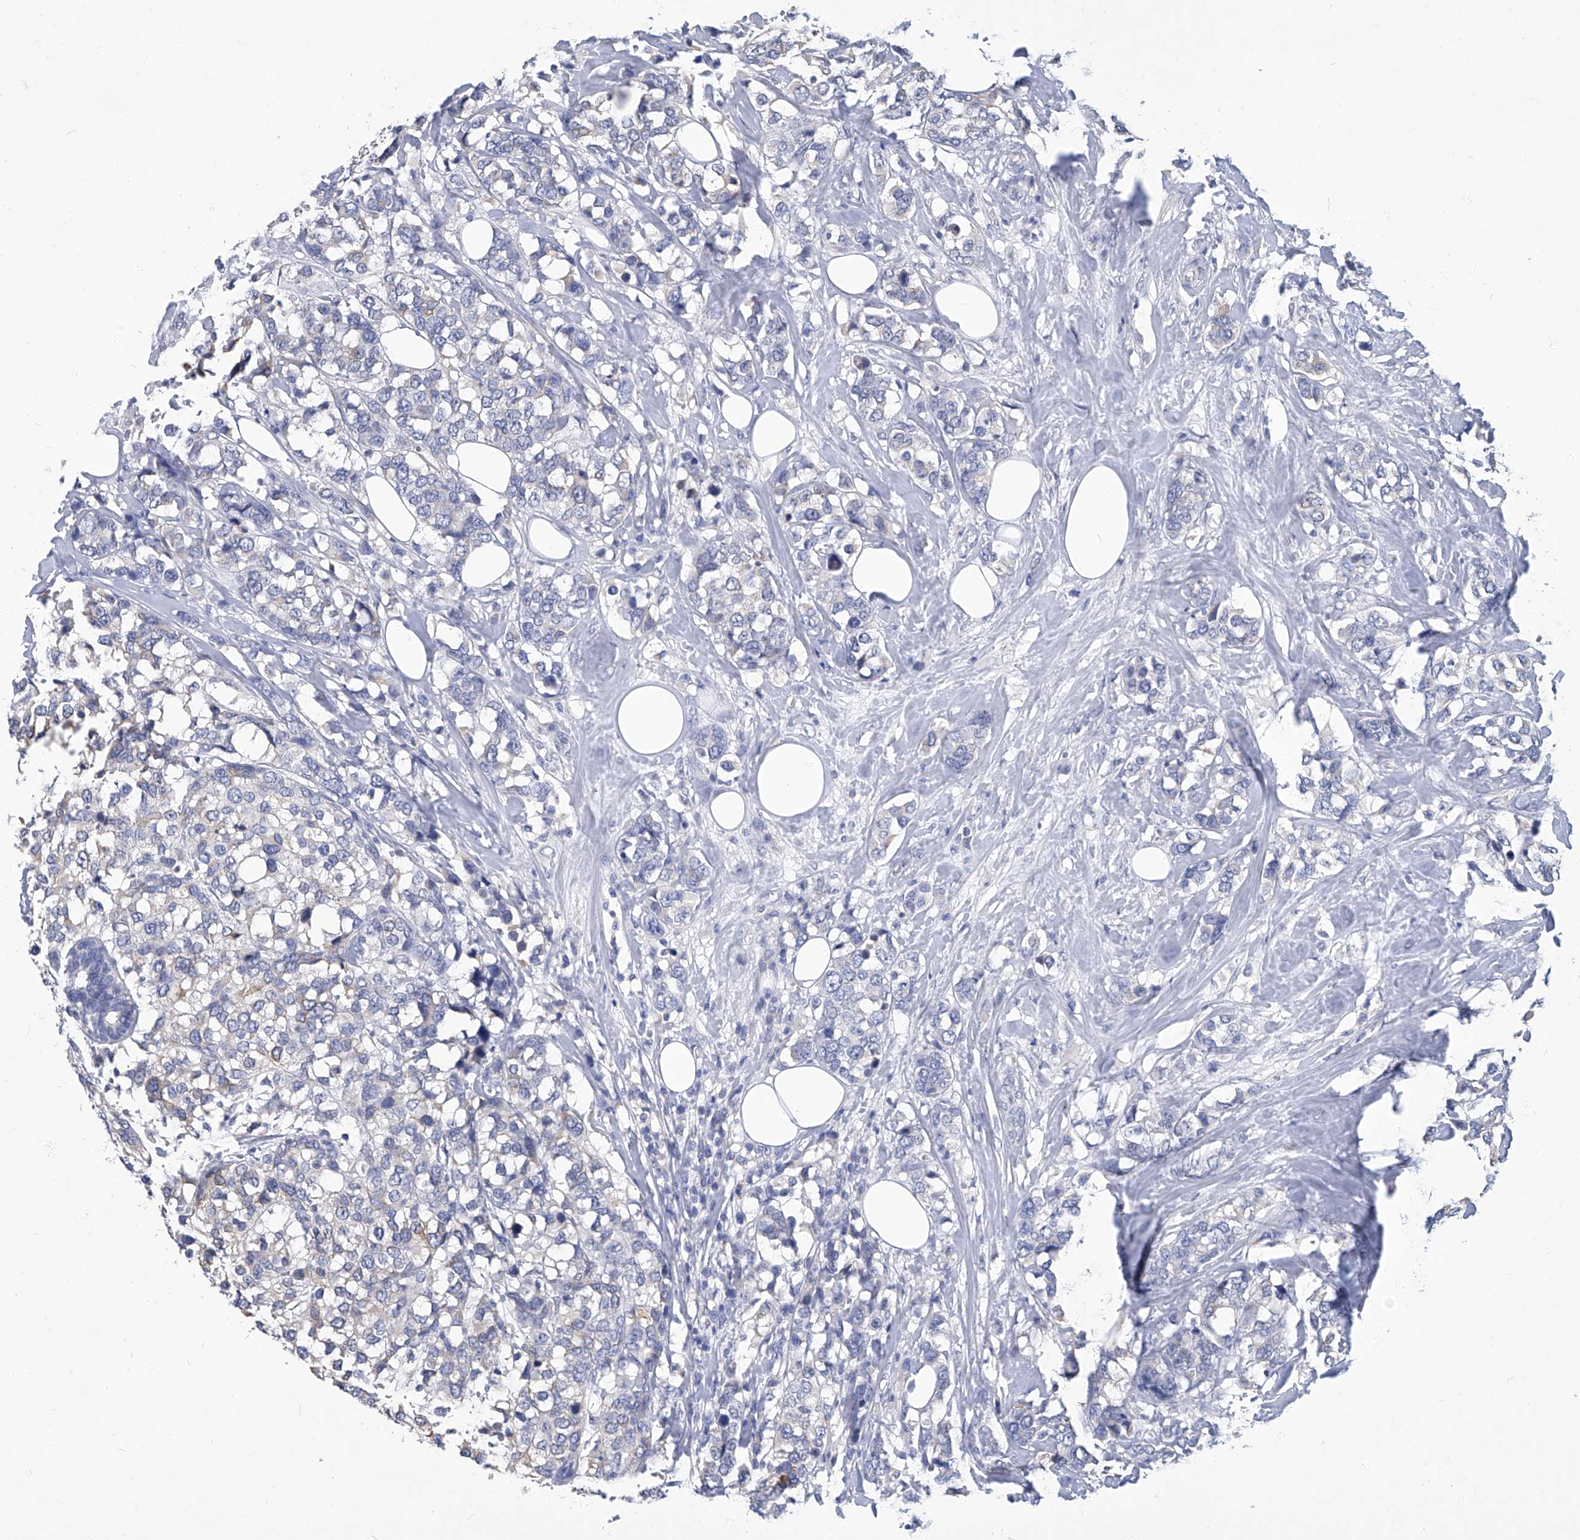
{"staining": {"intensity": "negative", "quantity": "none", "location": "none"}, "tissue": "breast cancer", "cell_type": "Tumor cells", "image_type": "cancer", "snomed": [{"axis": "morphology", "description": "Lobular carcinoma"}, {"axis": "topography", "description": "Breast"}], "caption": "High magnification brightfield microscopy of lobular carcinoma (breast) stained with DAB (brown) and counterstained with hematoxylin (blue): tumor cells show no significant positivity.", "gene": "TGFBR1", "patient": {"sex": "female", "age": 59}}